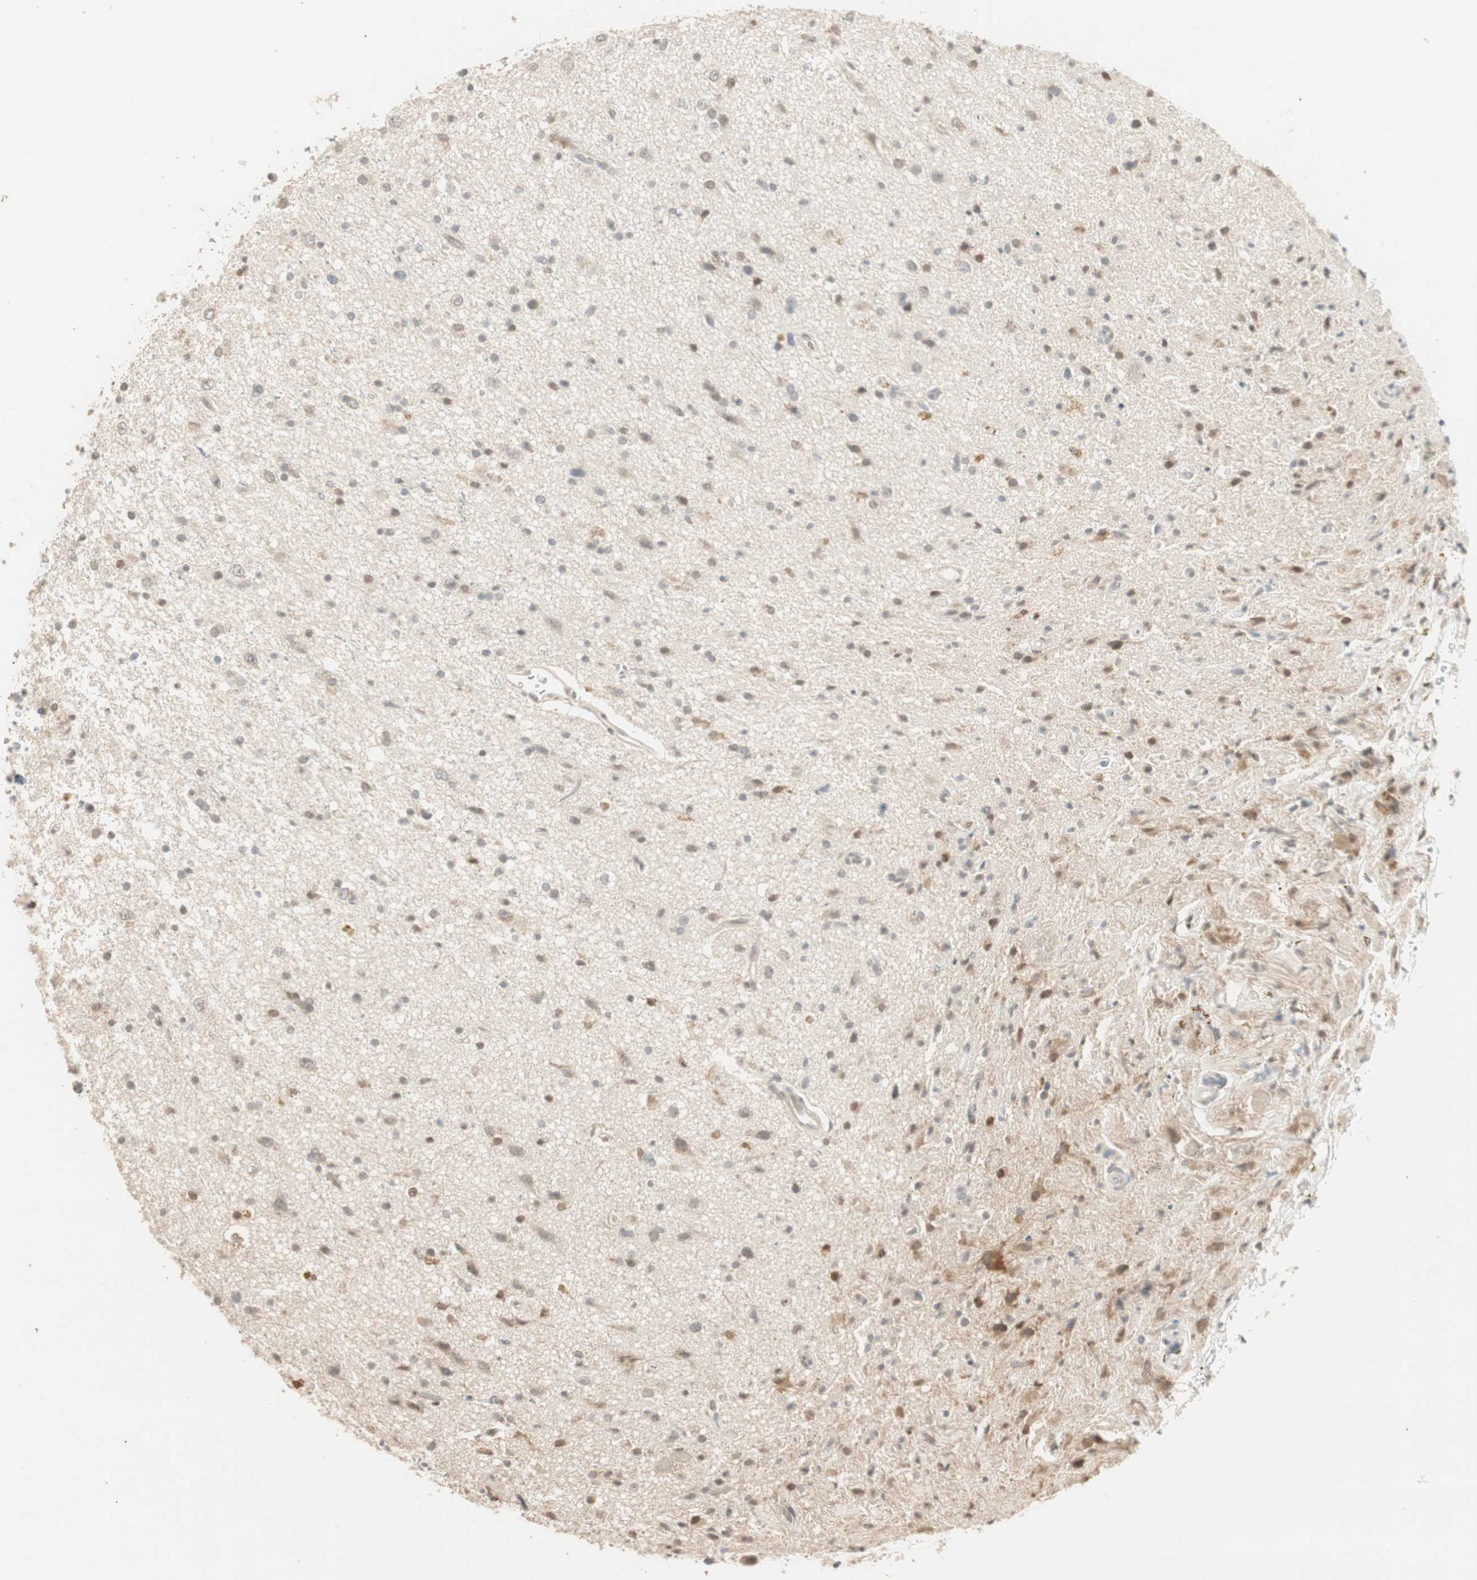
{"staining": {"intensity": "moderate", "quantity": "25%-75%", "location": "cytoplasmic/membranous"}, "tissue": "glioma", "cell_type": "Tumor cells", "image_type": "cancer", "snomed": [{"axis": "morphology", "description": "Glioma, malignant, High grade"}, {"axis": "topography", "description": "Brain"}], "caption": "Immunohistochemical staining of glioma exhibits medium levels of moderate cytoplasmic/membranous protein expression in approximately 25%-75% of tumor cells.", "gene": "TASOR", "patient": {"sex": "male", "age": 33}}